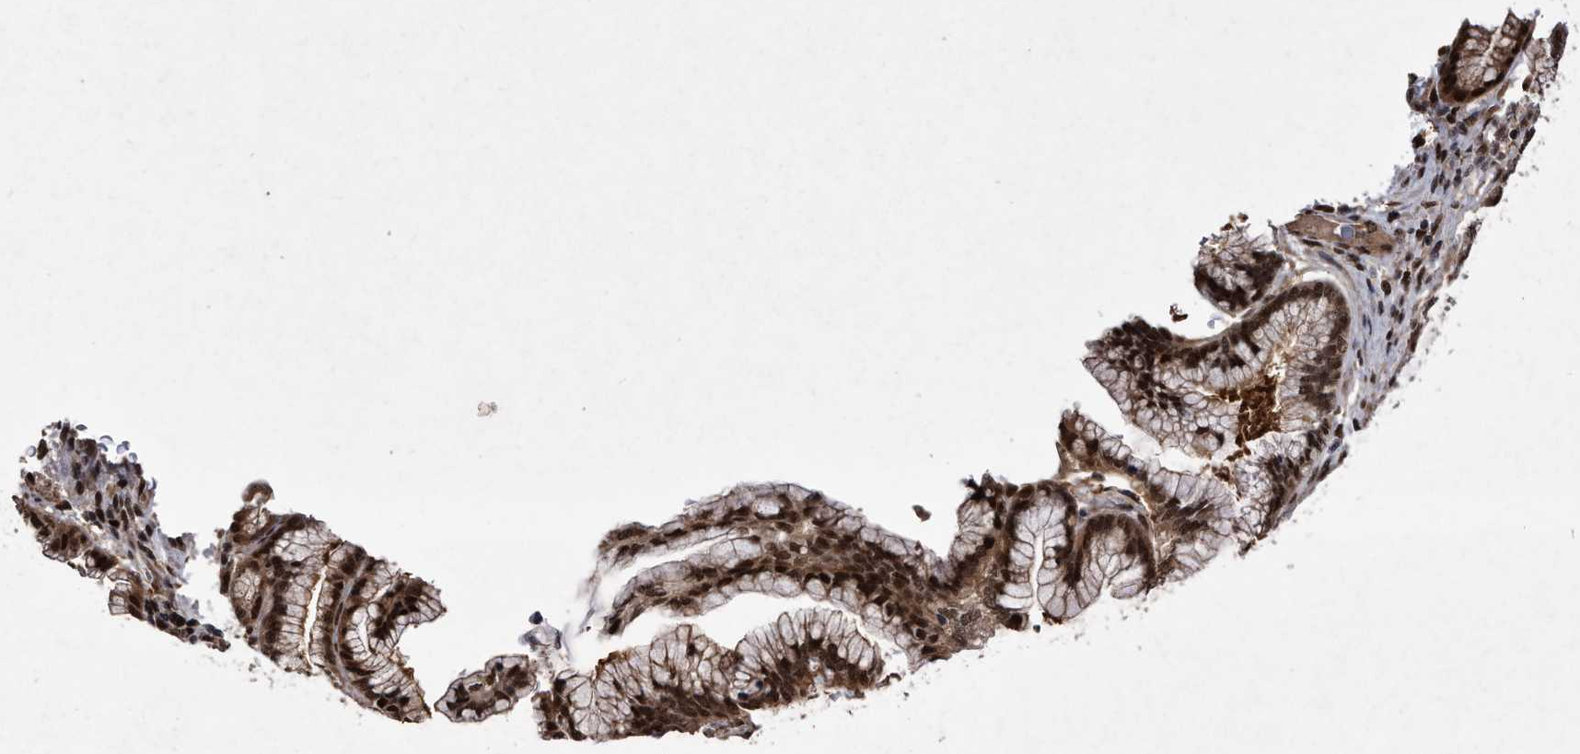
{"staining": {"intensity": "strong", "quantity": ">75%", "location": "cytoplasmic/membranous,nuclear"}, "tissue": "pancreatic cancer", "cell_type": "Tumor cells", "image_type": "cancer", "snomed": [{"axis": "morphology", "description": "Adenocarcinoma, NOS"}, {"axis": "topography", "description": "Pancreas"}], "caption": "A high amount of strong cytoplasmic/membranous and nuclear positivity is present in about >75% of tumor cells in pancreatic cancer tissue.", "gene": "RAD23B", "patient": {"sex": "female", "age": 64}}